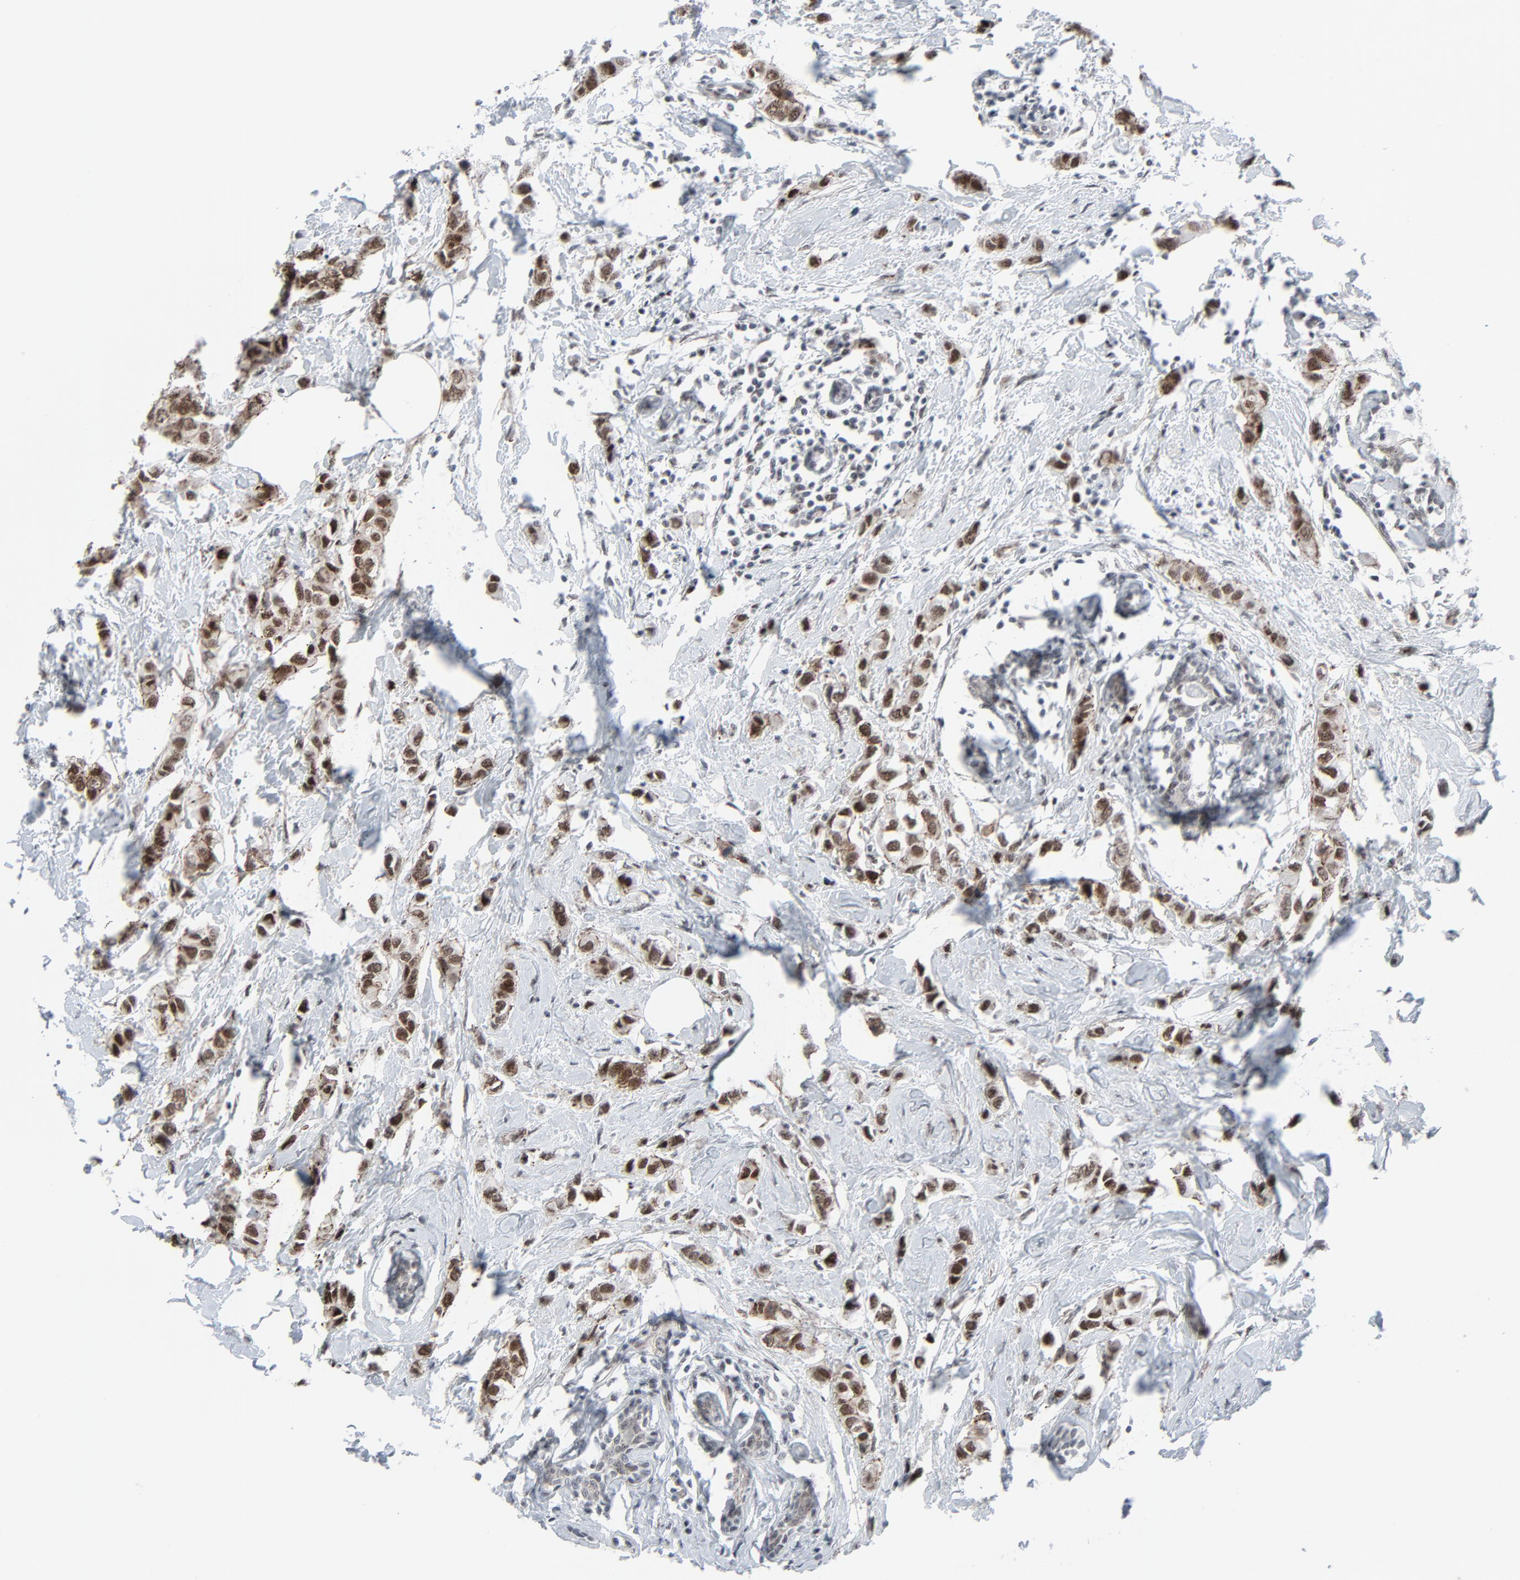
{"staining": {"intensity": "strong", "quantity": ">75%", "location": "nuclear"}, "tissue": "breast cancer", "cell_type": "Tumor cells", "image_type": "cancer", "snomed": [{"axis": "morphology", "description": "Normal tissue, NOS"}, {"axis": "morphology", "description": "Duct carcinoma"}, {"axis": "topography", "description": "Breast"}], "caption": "Strong nuclear staining is seen in about >75% of tumor cells in breast intraductal carcinoma. The protein is stained brown, and the nuclei are stained in blue (DAB IHC with brightfield microscopy, high magnification).", "gene": "FBXO28", "patient": {"sex": "female", "age": 50}}